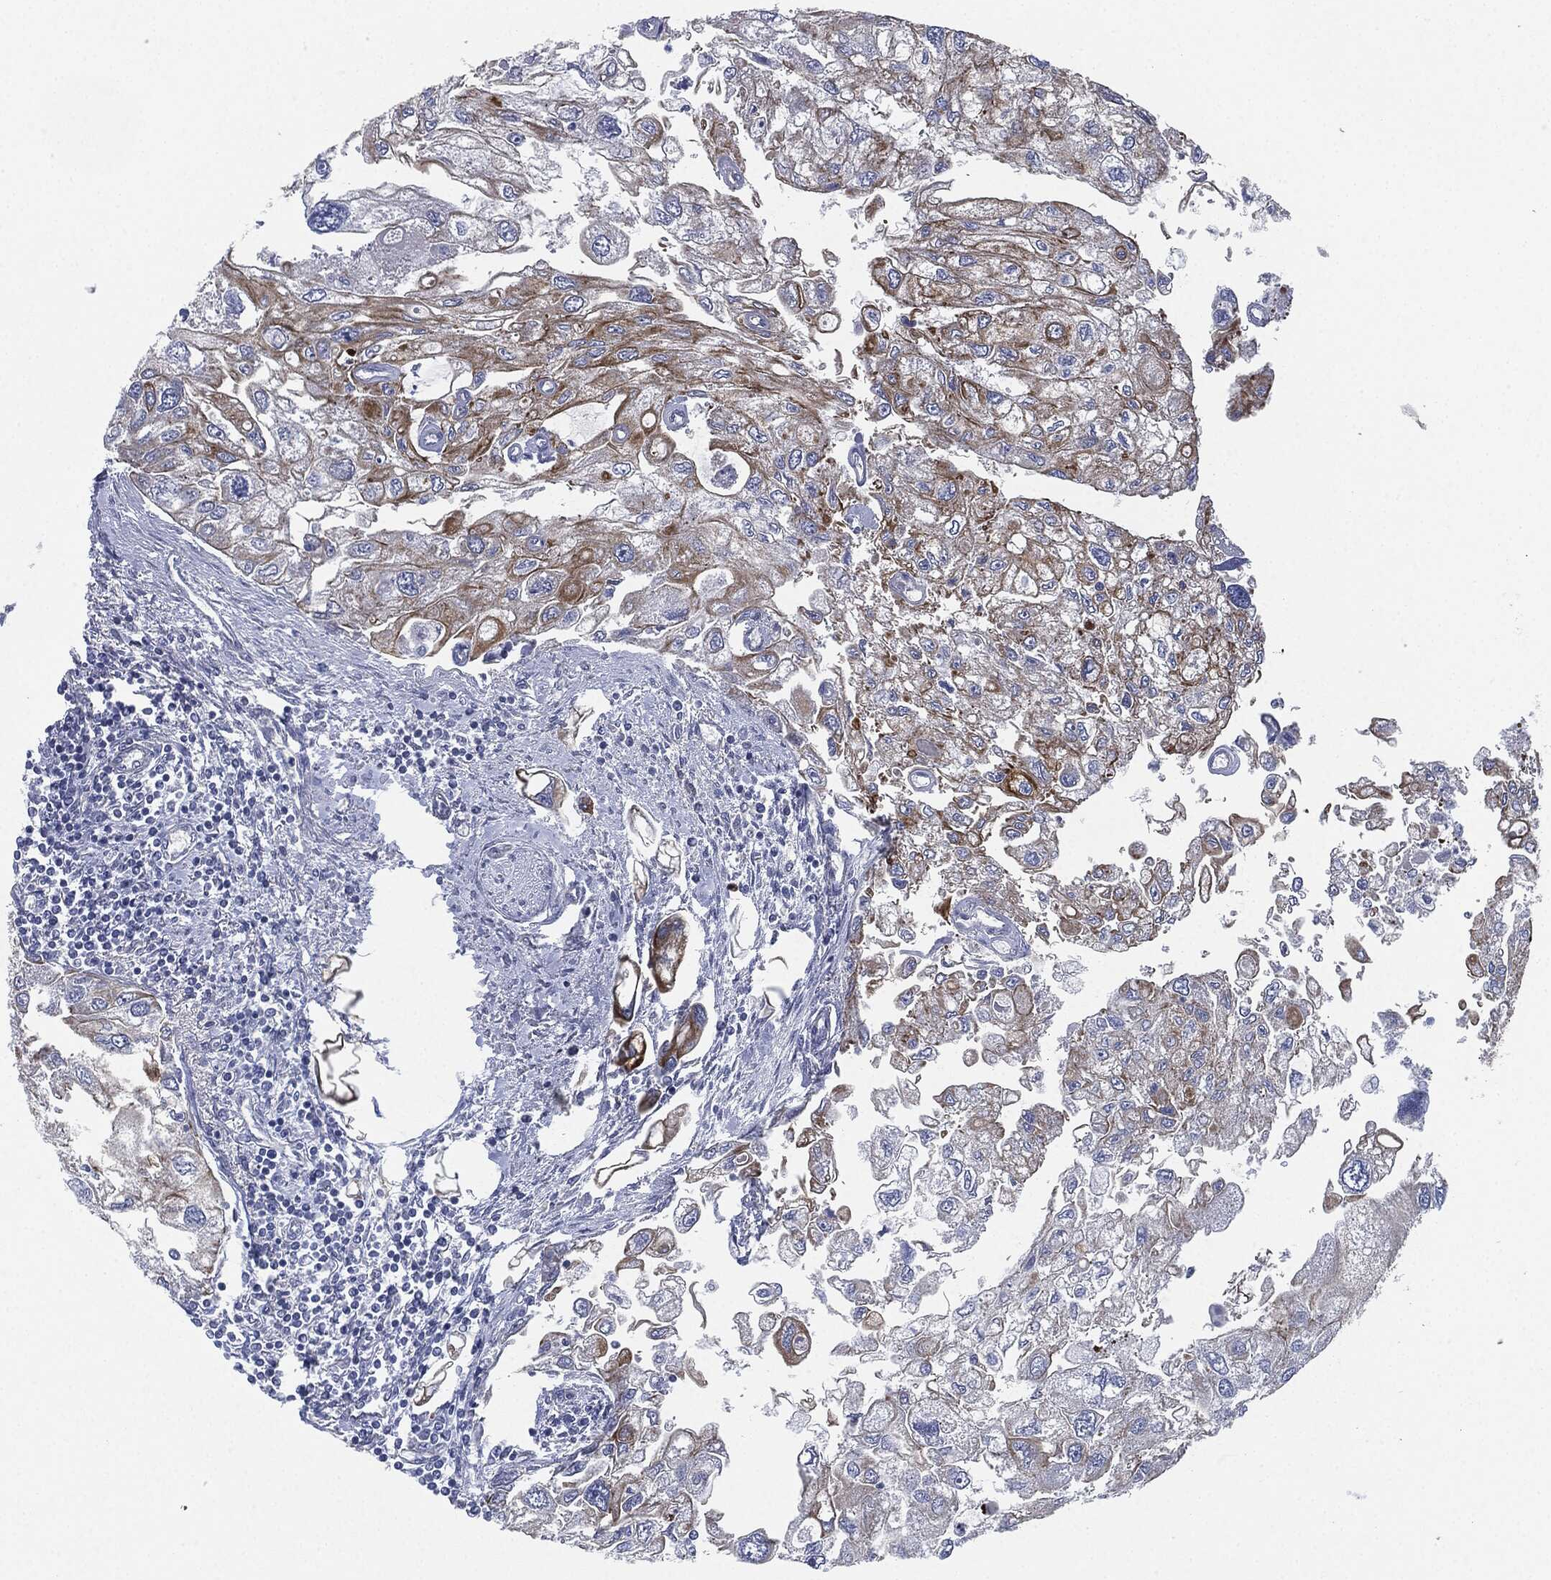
{"staining": {"intensity": "moderate", "quantity": "<25%", "location": "cytoplasmic/membranous"}, "tissue": "urothelial cancer", "cell_type": "Tumor cells", "image_type": "cancer", "snomed": [{"axis": "morphology", "description": "Urothelial carcinoma, High grade"}, {"axis": "topography", "description": "Urinary bladder"}], "caption": "Tumor cells exhibit moderate cytoplasmic/membranous expression in about <25% of cells in high-grade urothelial carcinoma.", "gene": "SHROOM2", "patient": {"sex": "male", "age": 59}}